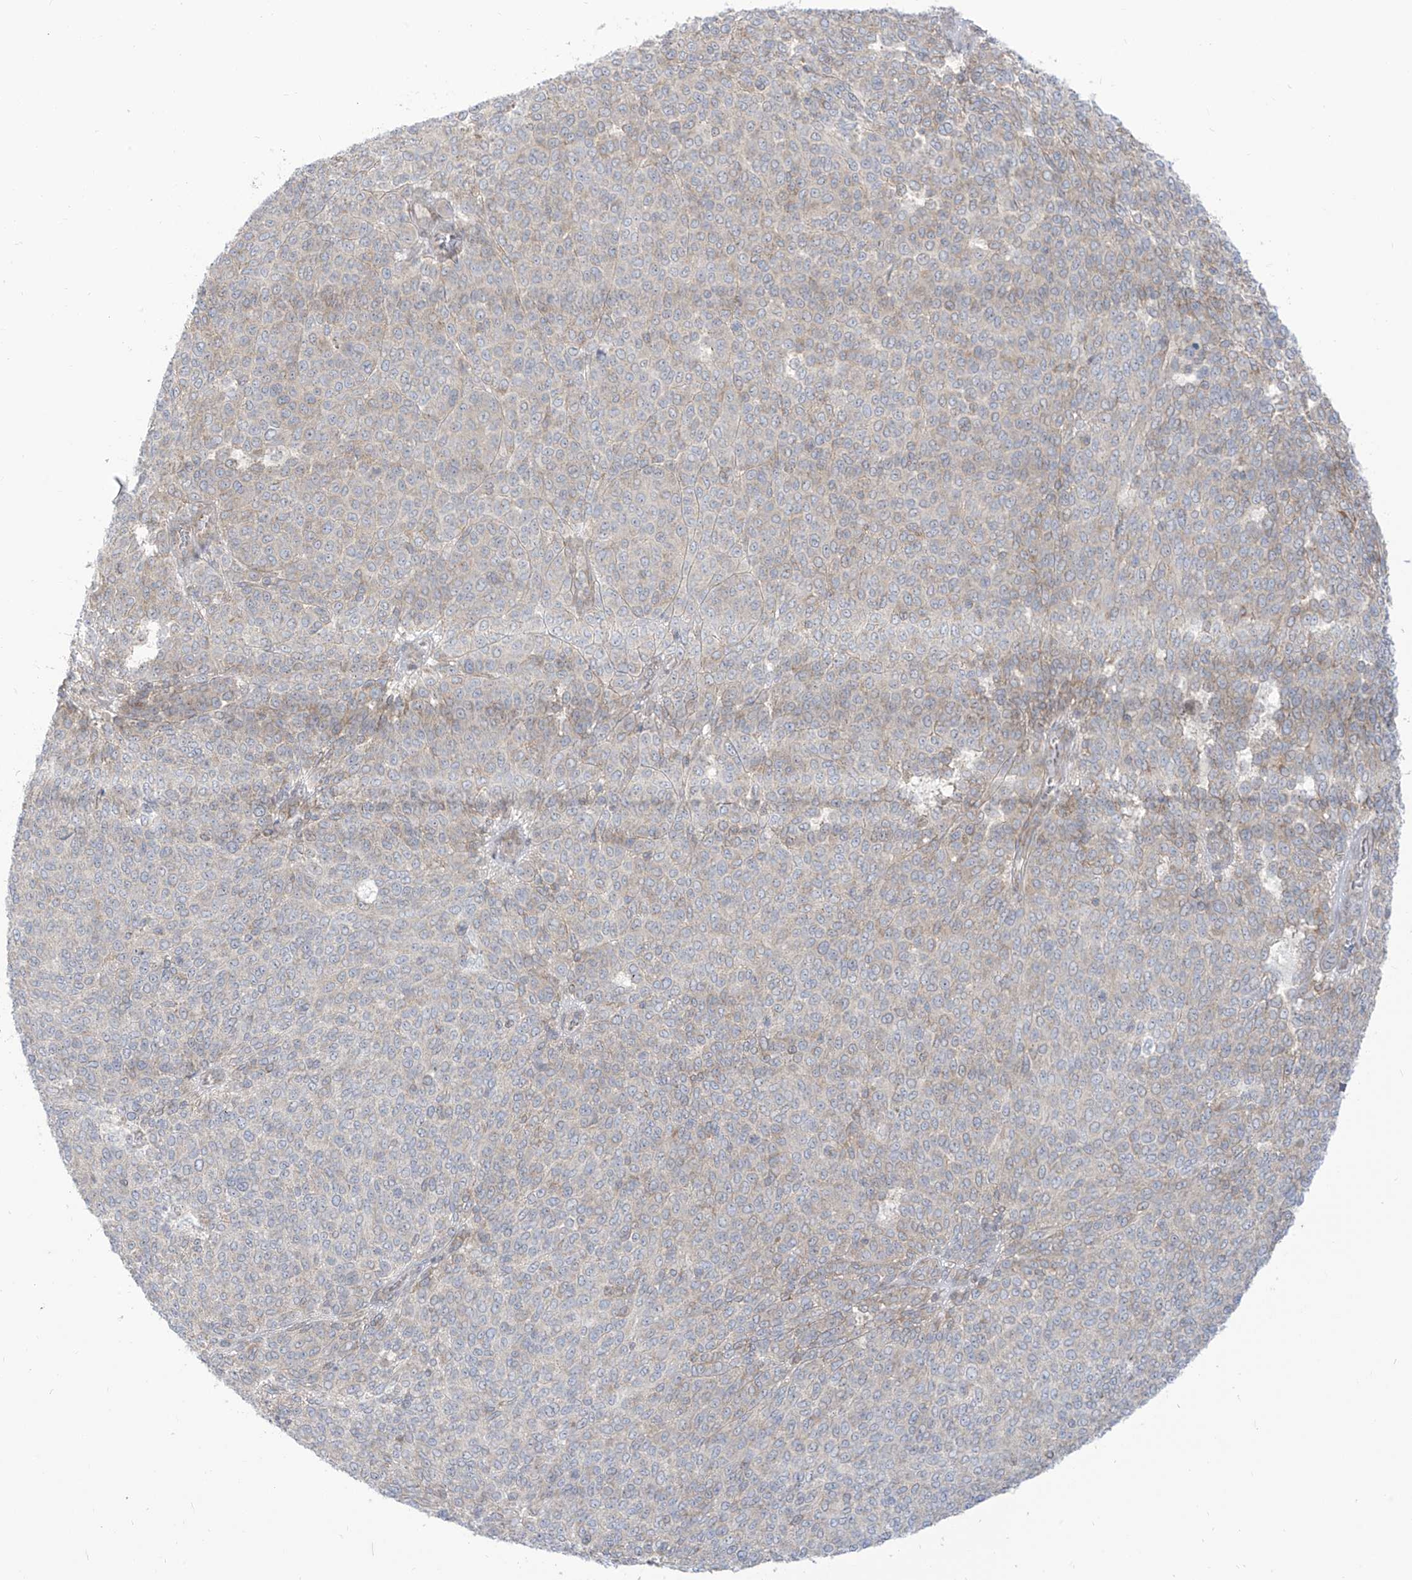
{"staining": {"intensity": "weak", "quantity": "<25%", "location": "cytoplasmic/membranous"}, "tissue": "melanoma", "cell_type": "Tumor cells", "image_type": "cancer", "snomed": [{"axis": "morphology", "description": "Malignant melanoma, NOS"}, {"axis": "topography", "description": "Skin"}], "caption": "DAB (3,3'-diaminobenzidine) immunohistochemical staining of melanoma exhibits no significant staining in tumor cells.", "gene": "ARHGEF40", "patient": {"sex": "male", "age": 49}}